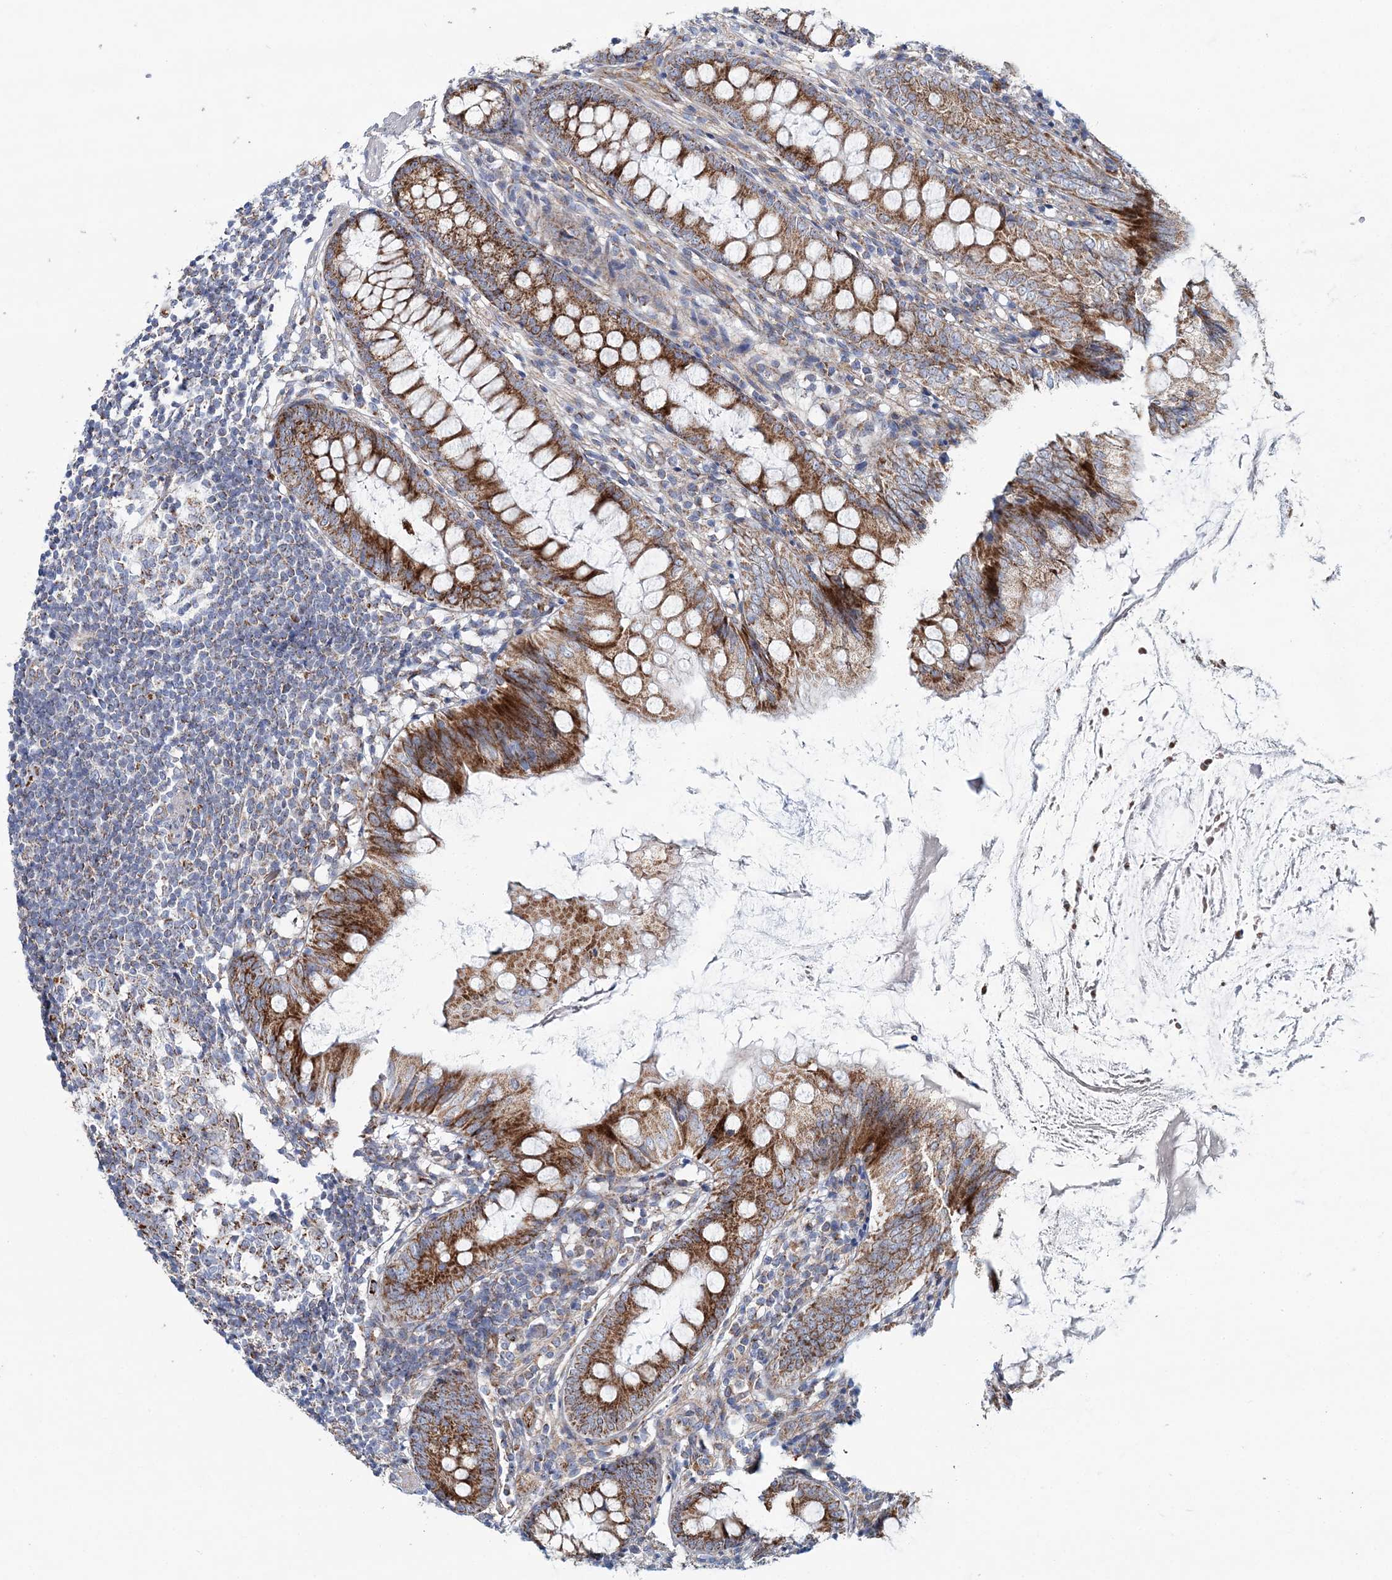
{"staining": {"intensity": "strong", "quantity": ">75%", "location": "cytoplasmic/membranous"}, "tissue": "appendix", "cell_type": "Glandular cells", "image_type": "normal", "snomed": [{"axis": "morphology", "description": "Normal tissue, NOS"}, {"axis": "topography", "description": "Appendix"}], "caption": "Human appendix stained for a protein (brown) reveals strong cytoplasmic/membranous positive positivity in about >75% of glandular cells.", "gene": "ARHGAP6", "patient": {"sex": "female", "age": 77}}